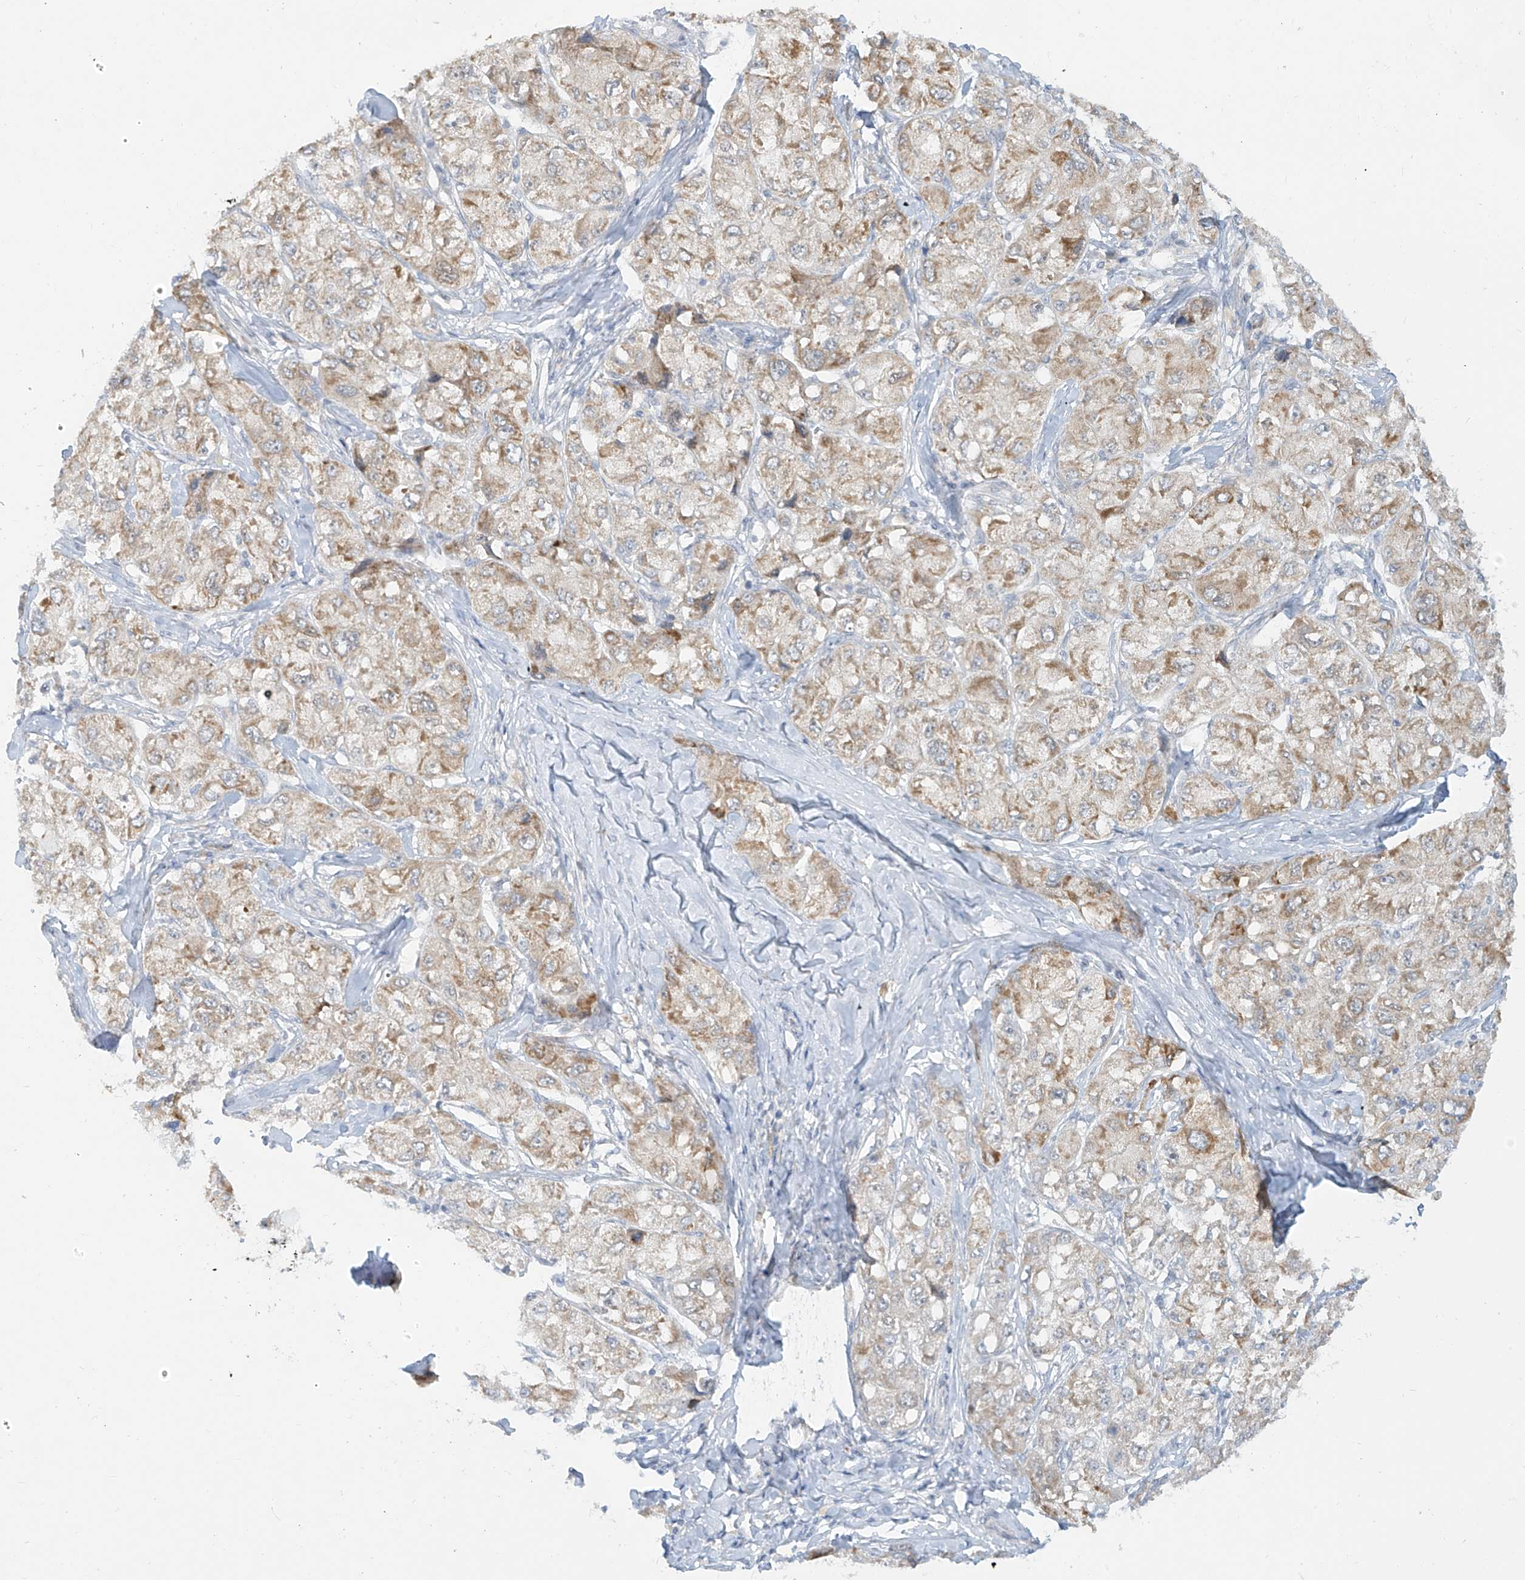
{"staining": {"intensity": "moderate", "quantity": "<25%", "location": "cytoplasmic/membranous"}, "tissue": "liver cancer", "cell_type": "Tumor cells", "image_type": "cancer", "snomed": [{"axis": "morphology", "description": "Carcinoma, Hepatocellular, NOS"}, {"axis": "topography", "description": "Liver"}], "caption": "Liver cancer (hepatocellular carcinoma) tissue displays moderate cytoplasmic/membranous staining in approximately <25% of tumor cells (brown staining indicates protein expression, while blue staining denotes nuclei).", "gene": "C2orf42", "patient": {"sex": "male", "age": 80}}